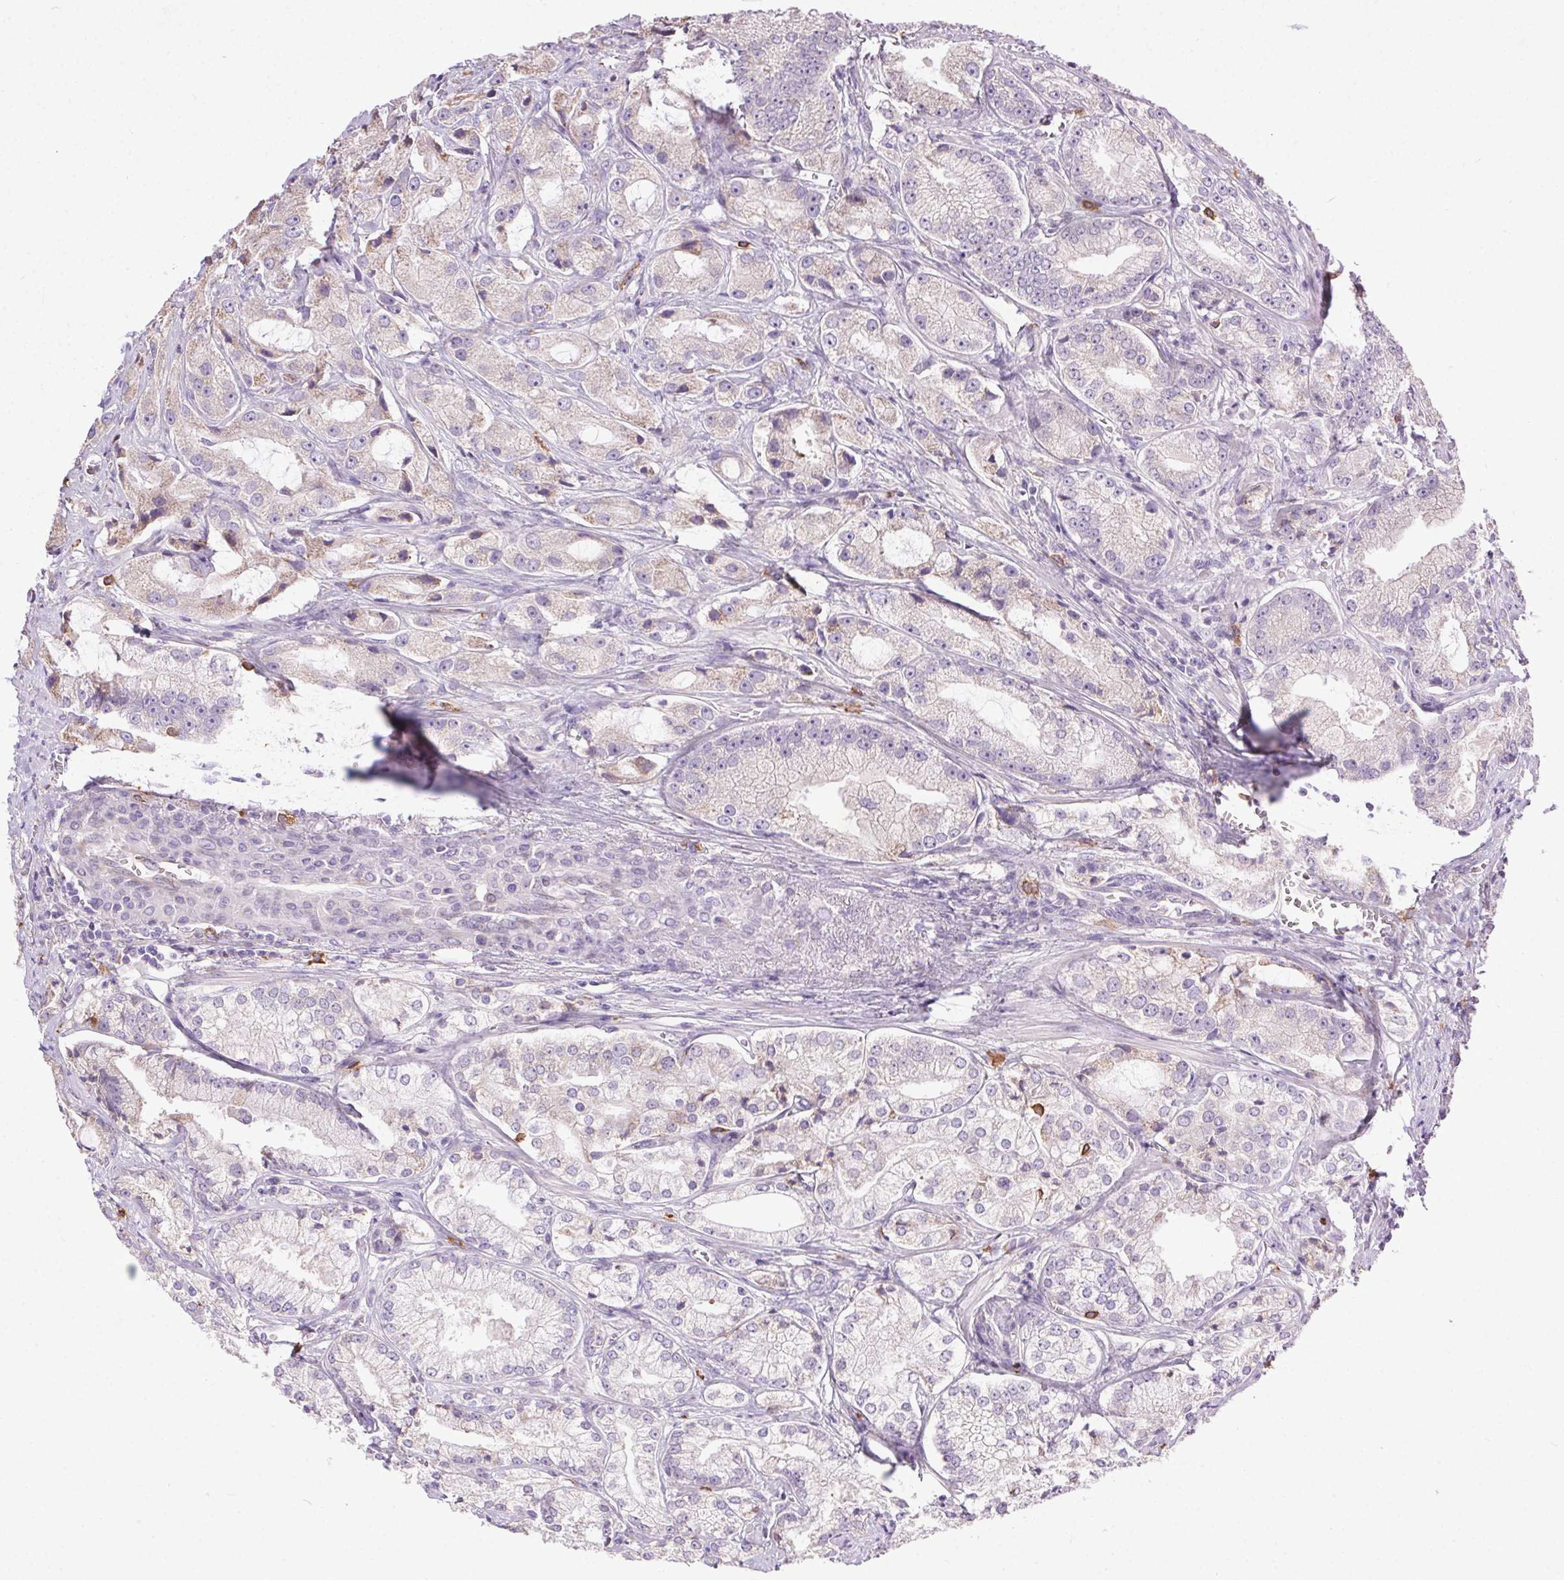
{"staining": {"intensity": "negative", "quantity": "none", "location": "none"}, "tissue": "prostate cancer", "cell_type": "Tumor cells", "image_type": "cancer", "snomed": [{"axis": "morphology", "description": "Adenocarcinoma, High grade"}, {"axis": "topography", "description": "Prostate"}], "caption": "This is an immunohistochemistry histopathology image of human prostate high-grade adenocarcinoma. There is no staining in tumor cells.", "gene": "SNX31", "patient": {"sex": "male", "age": 64}}